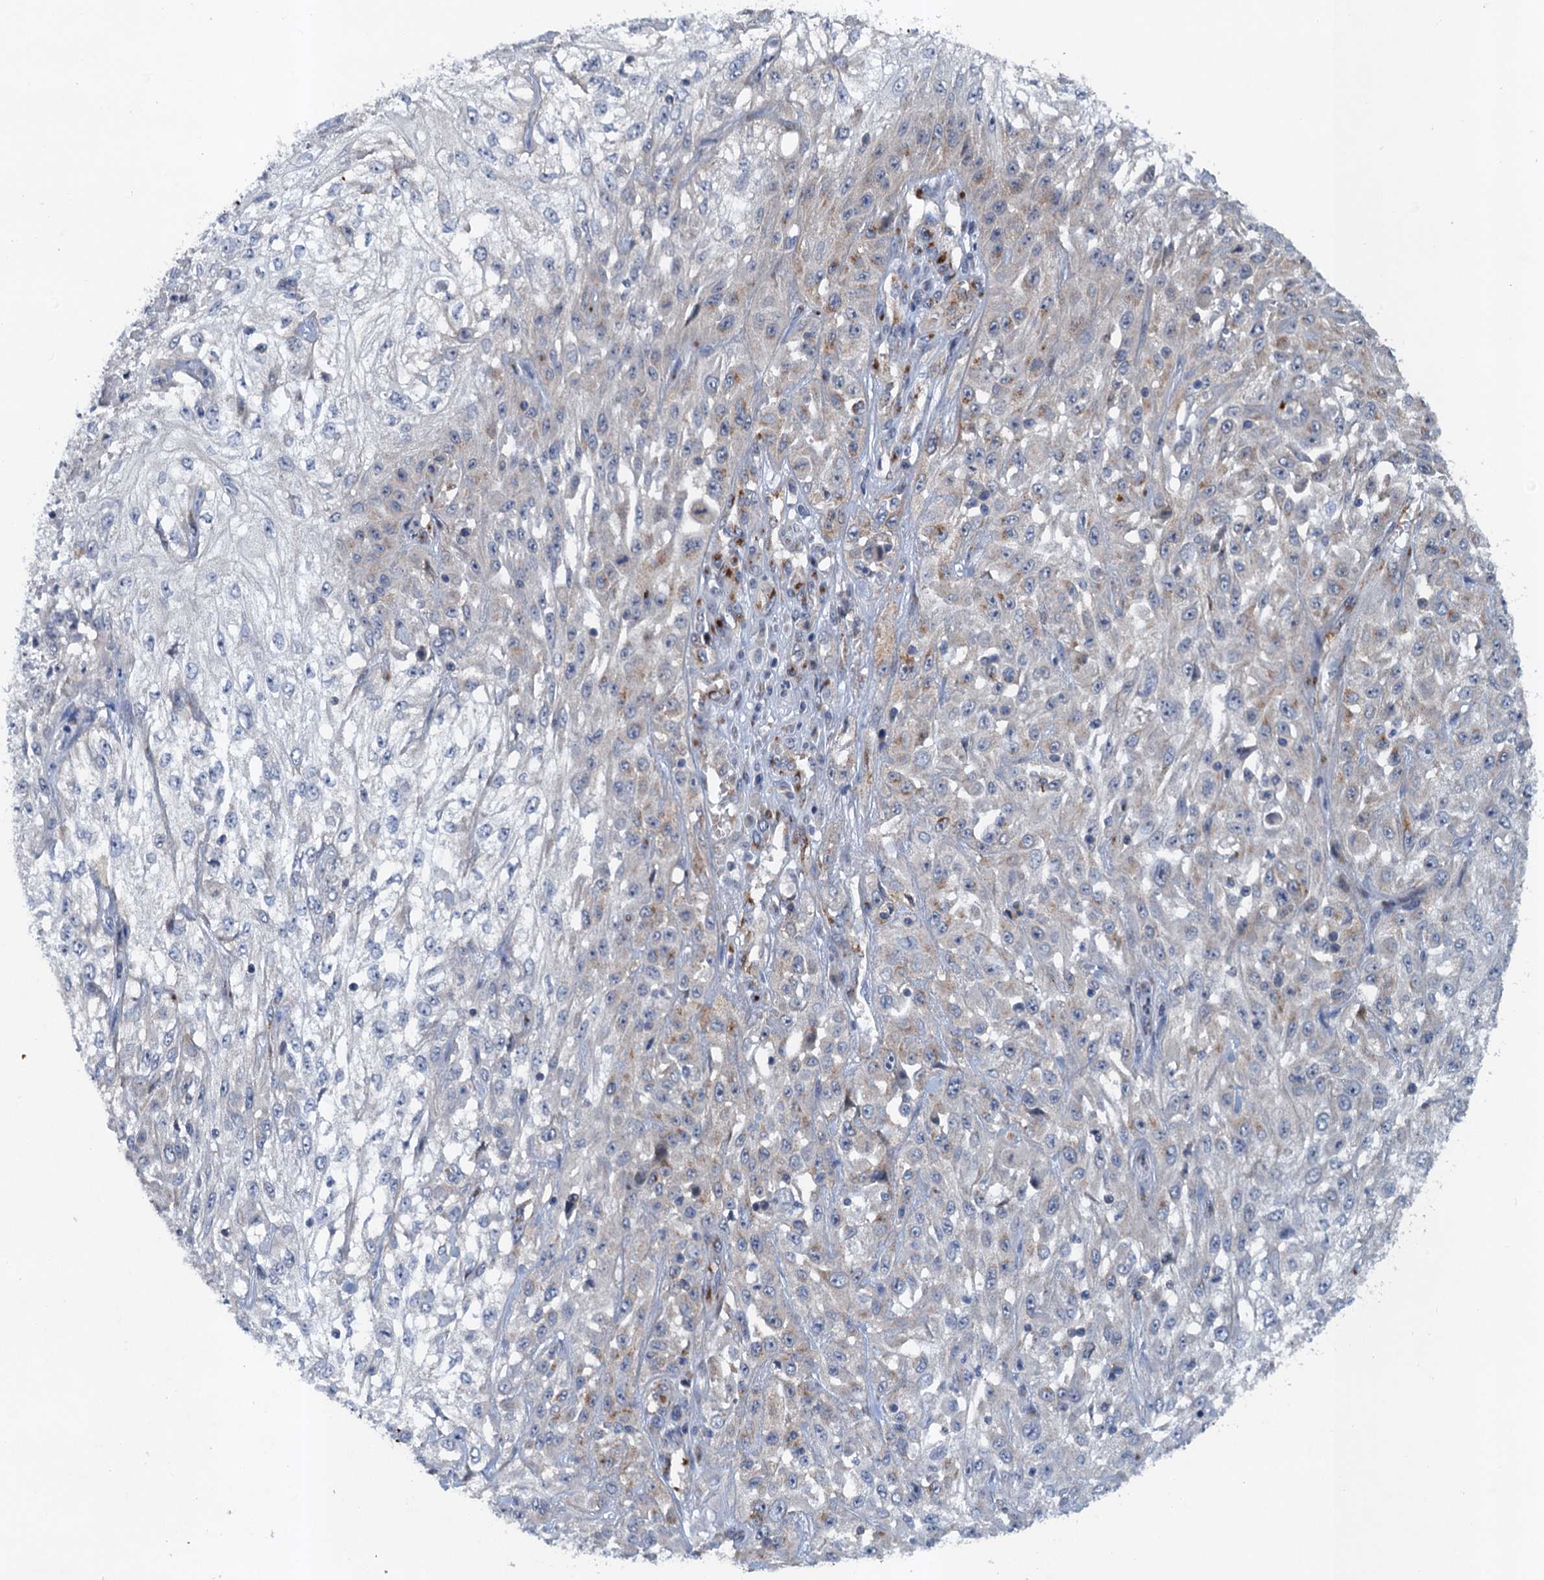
{"staining": {"intensity": "negative", "quantity": "none", "location": "none"}, "tissue": "skin cancer", "cell_type": "Tumor cells", "image_type": "cancer", "snomed": [{"axis": "morphology", "description": "Squamous cell carcinoma, NOS"}, {"axis": "morphology", "description": "Squamous cell carcinoma, metastatic, NOS"}, {"axis": "topography", "description": "Skin"}, {"axis": "topography", "description": "Lymph node"}], "caption": "A high-resolution image shows immunohistochemistry staining of squamous cell carcinoma (skin), which shows no significant expression in tumor cells. (Brightfield microscopy of DAB (3,3'-diaminobenzidine) IHC at high magnification).", "gene": "NBEA", "patient": {"sex": "male", "age": 75}}